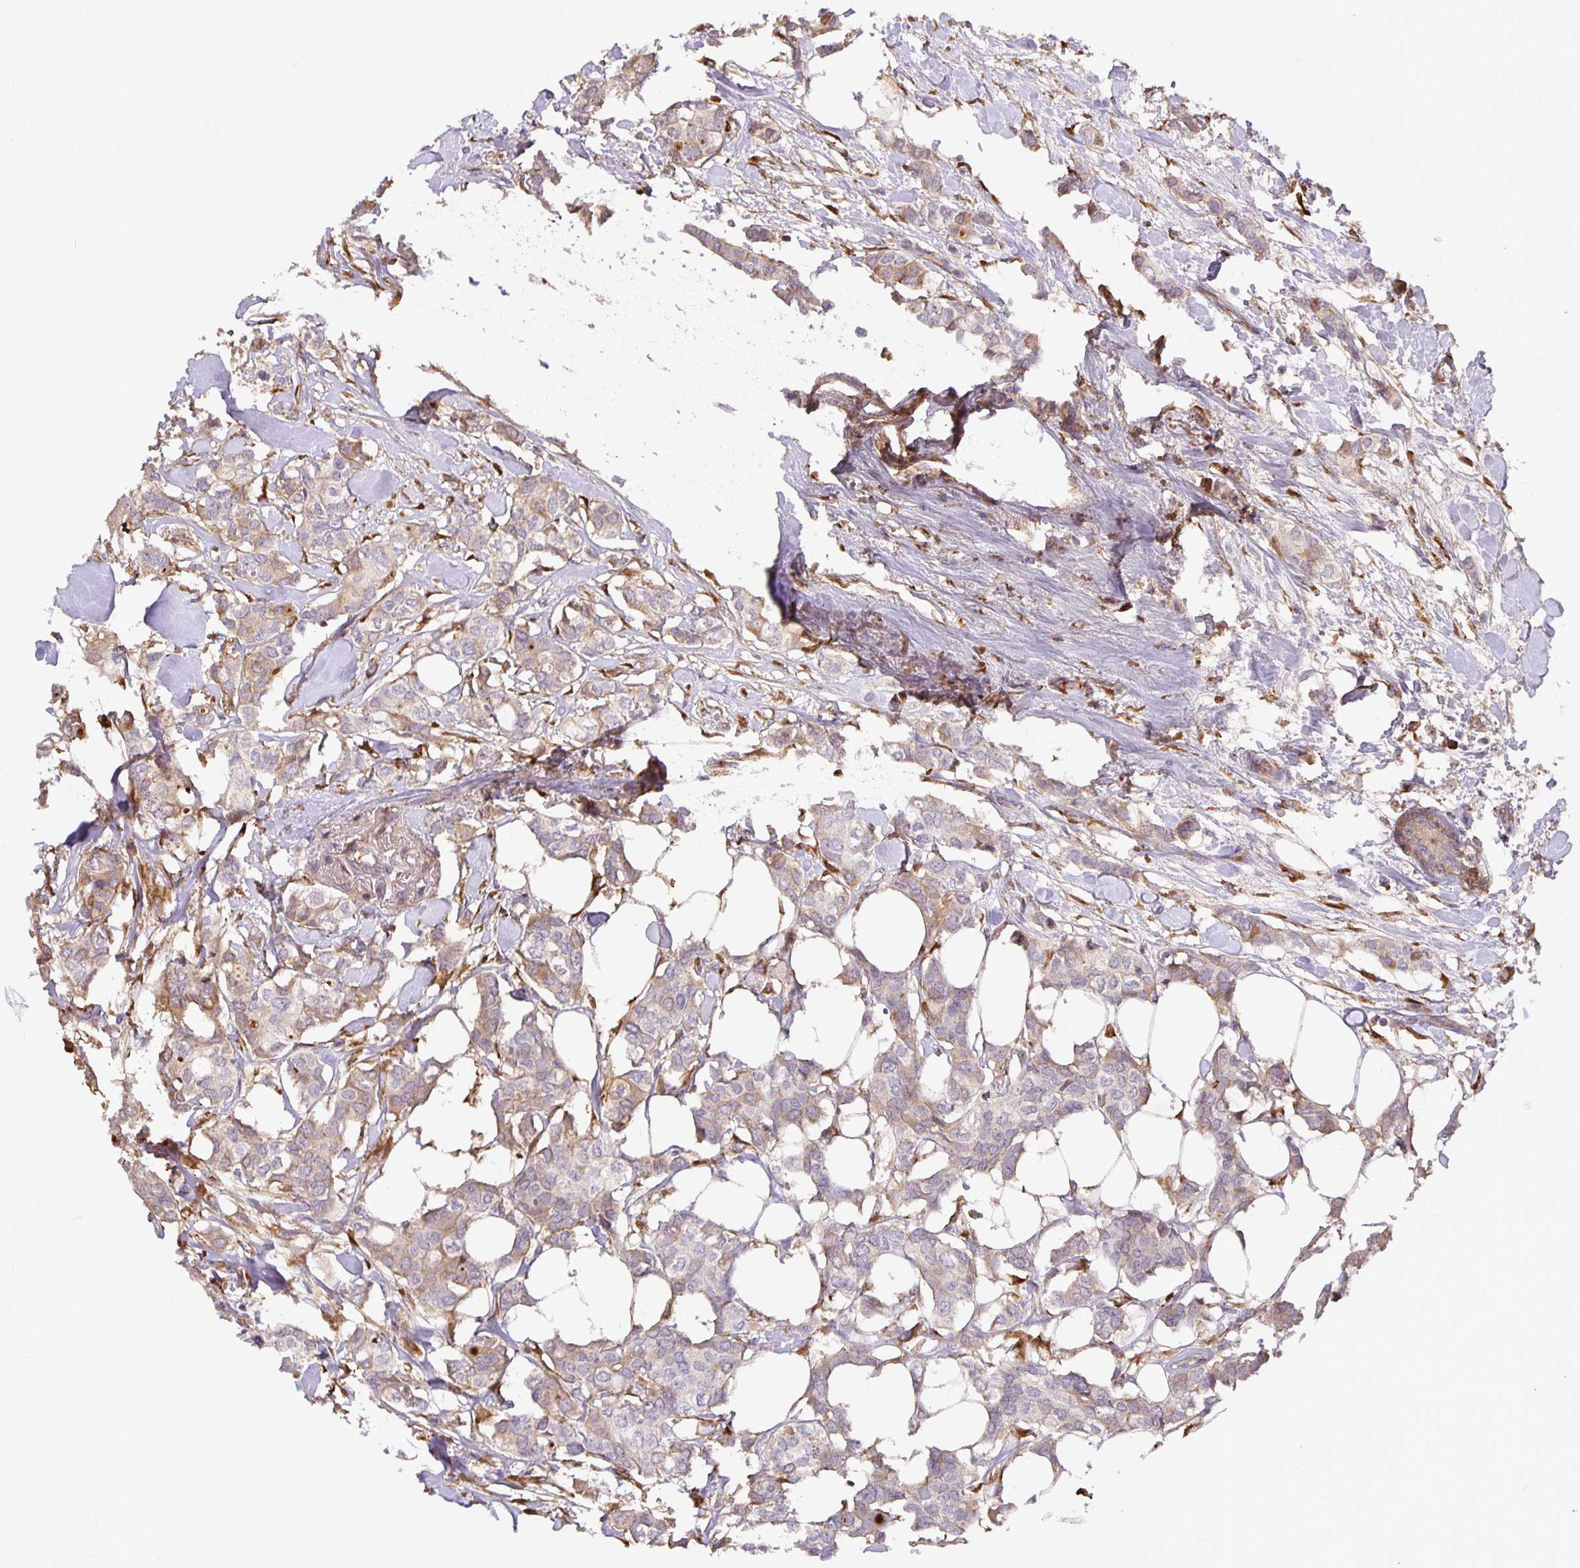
{"staining": {"intensity": "weak", "quantity": "25%-75%", "location": "cytoplasmic/membranous"}, "tissue": "breast cancer", "cell_type": "Tumor cells", "image_type": "cancer", "snomed": [{"axis": "morphology", "description": "Duct carcinoma"}, {"axis": "topography", "description": "Breast"}], "caption": "High-power microscopy captured an immunohistochemistry (IHC) photomicrograph of breast cancer, revealing weak cytoplasmic/membranous expression in about 25%-75% of tumor cells. The protein of interest is shown in brown color, while the nuclei are stained blue.", "gene": "EML6", "patient": {"sex": "female", "age": 62}}